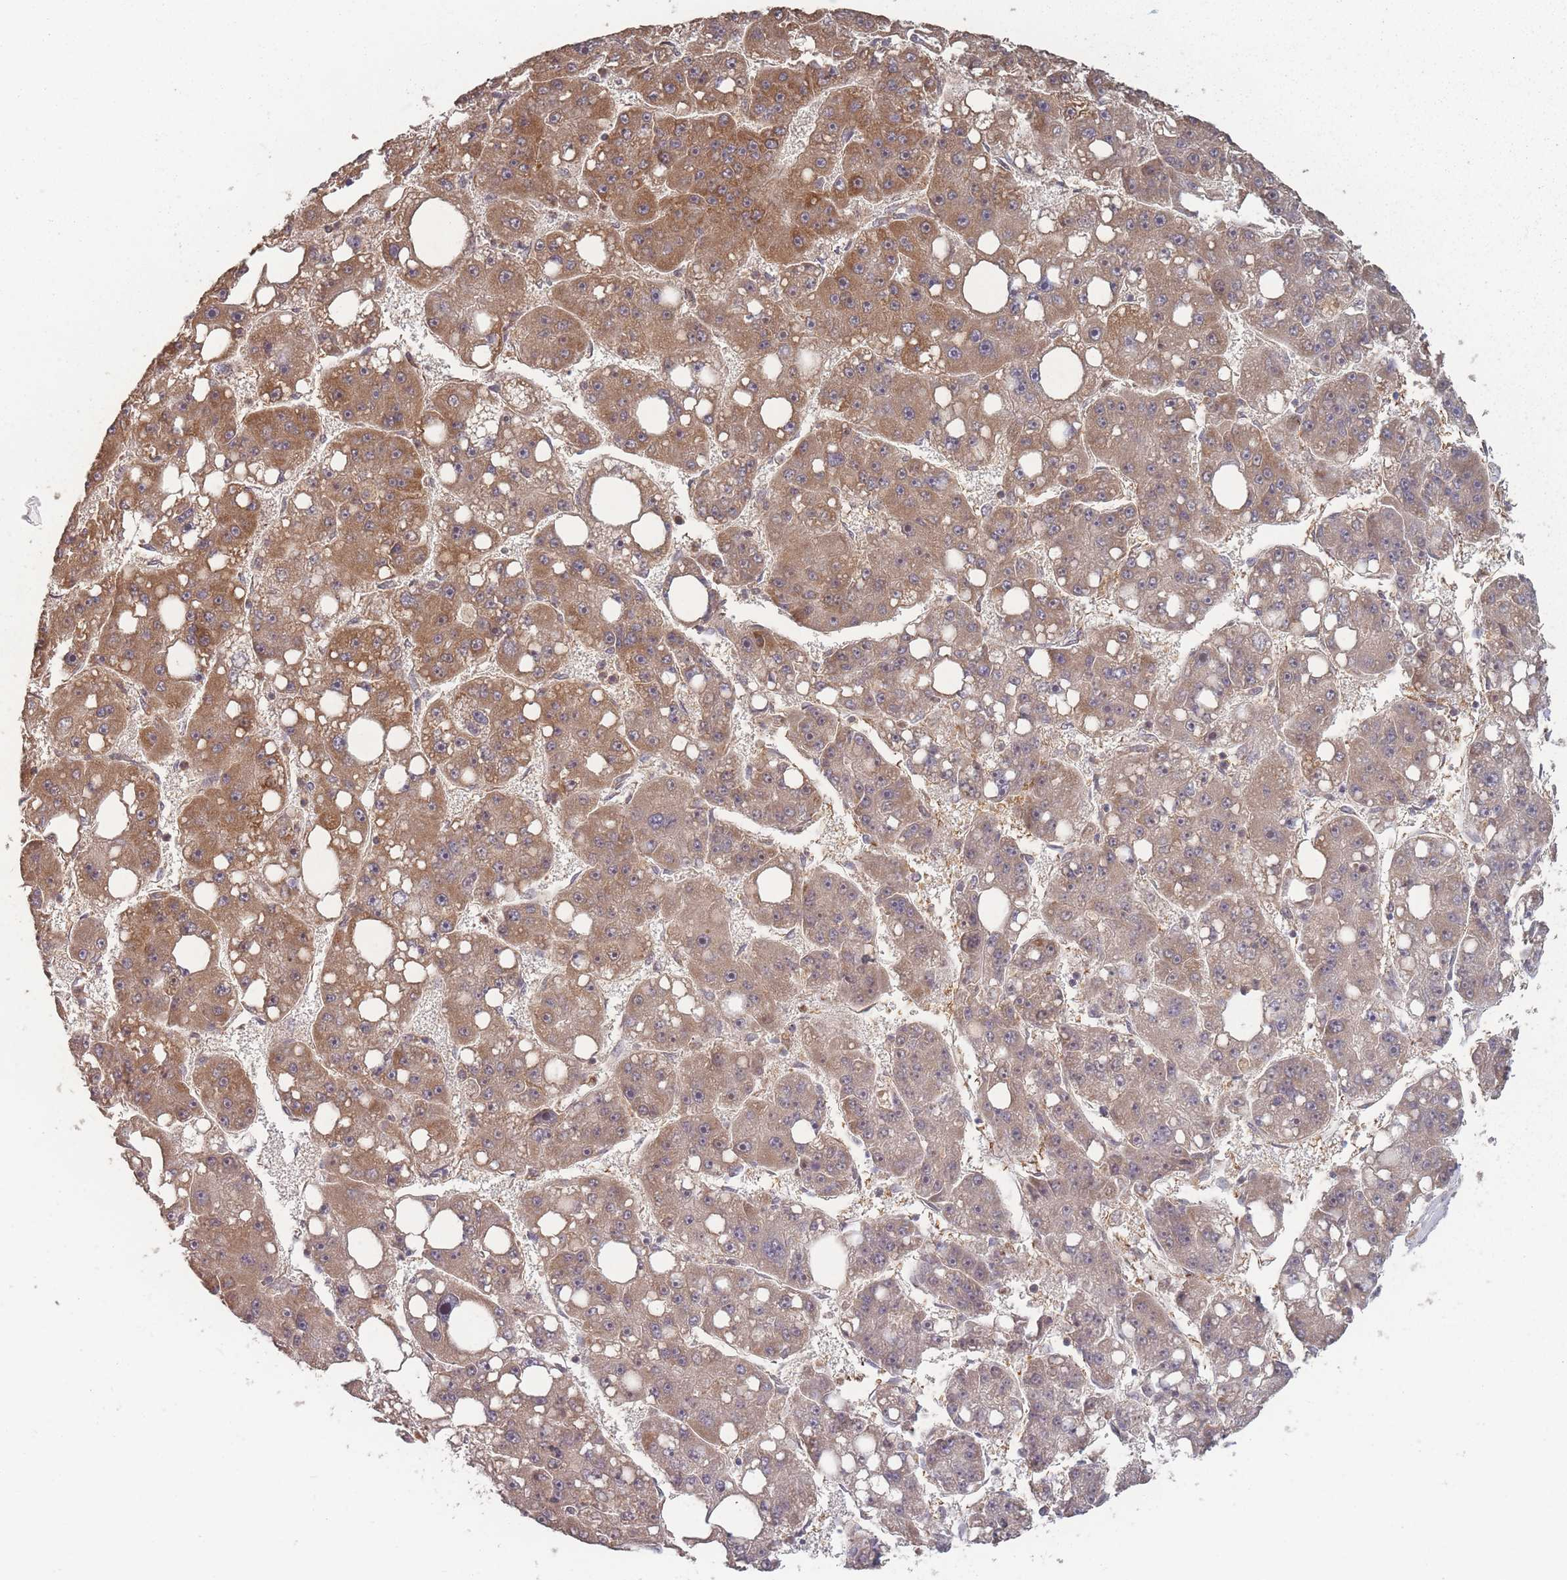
{"staining": {"intensity": "moderate", "quantity": ">75%", "location": "cytoplasmic/membranous"}, "tissue": "liver cancer", "cell_type": "Tumor cells", "image_type": "cancer", "snomed": [{"axis": "morphology", "description": "Carcinoma, Hepatocellular, NOS"}, {"axis": "topography", "description": "Liver"}], "caption": "There is medium levels of moderate cytoplasmic/membranous positivity in tumor cells of liver hepatocellular carcinoma, as demonstrated by immunohistochemical staining (brown color).", "gene": "LYRM7", "patient": {"sex": "female", "age": 61}}